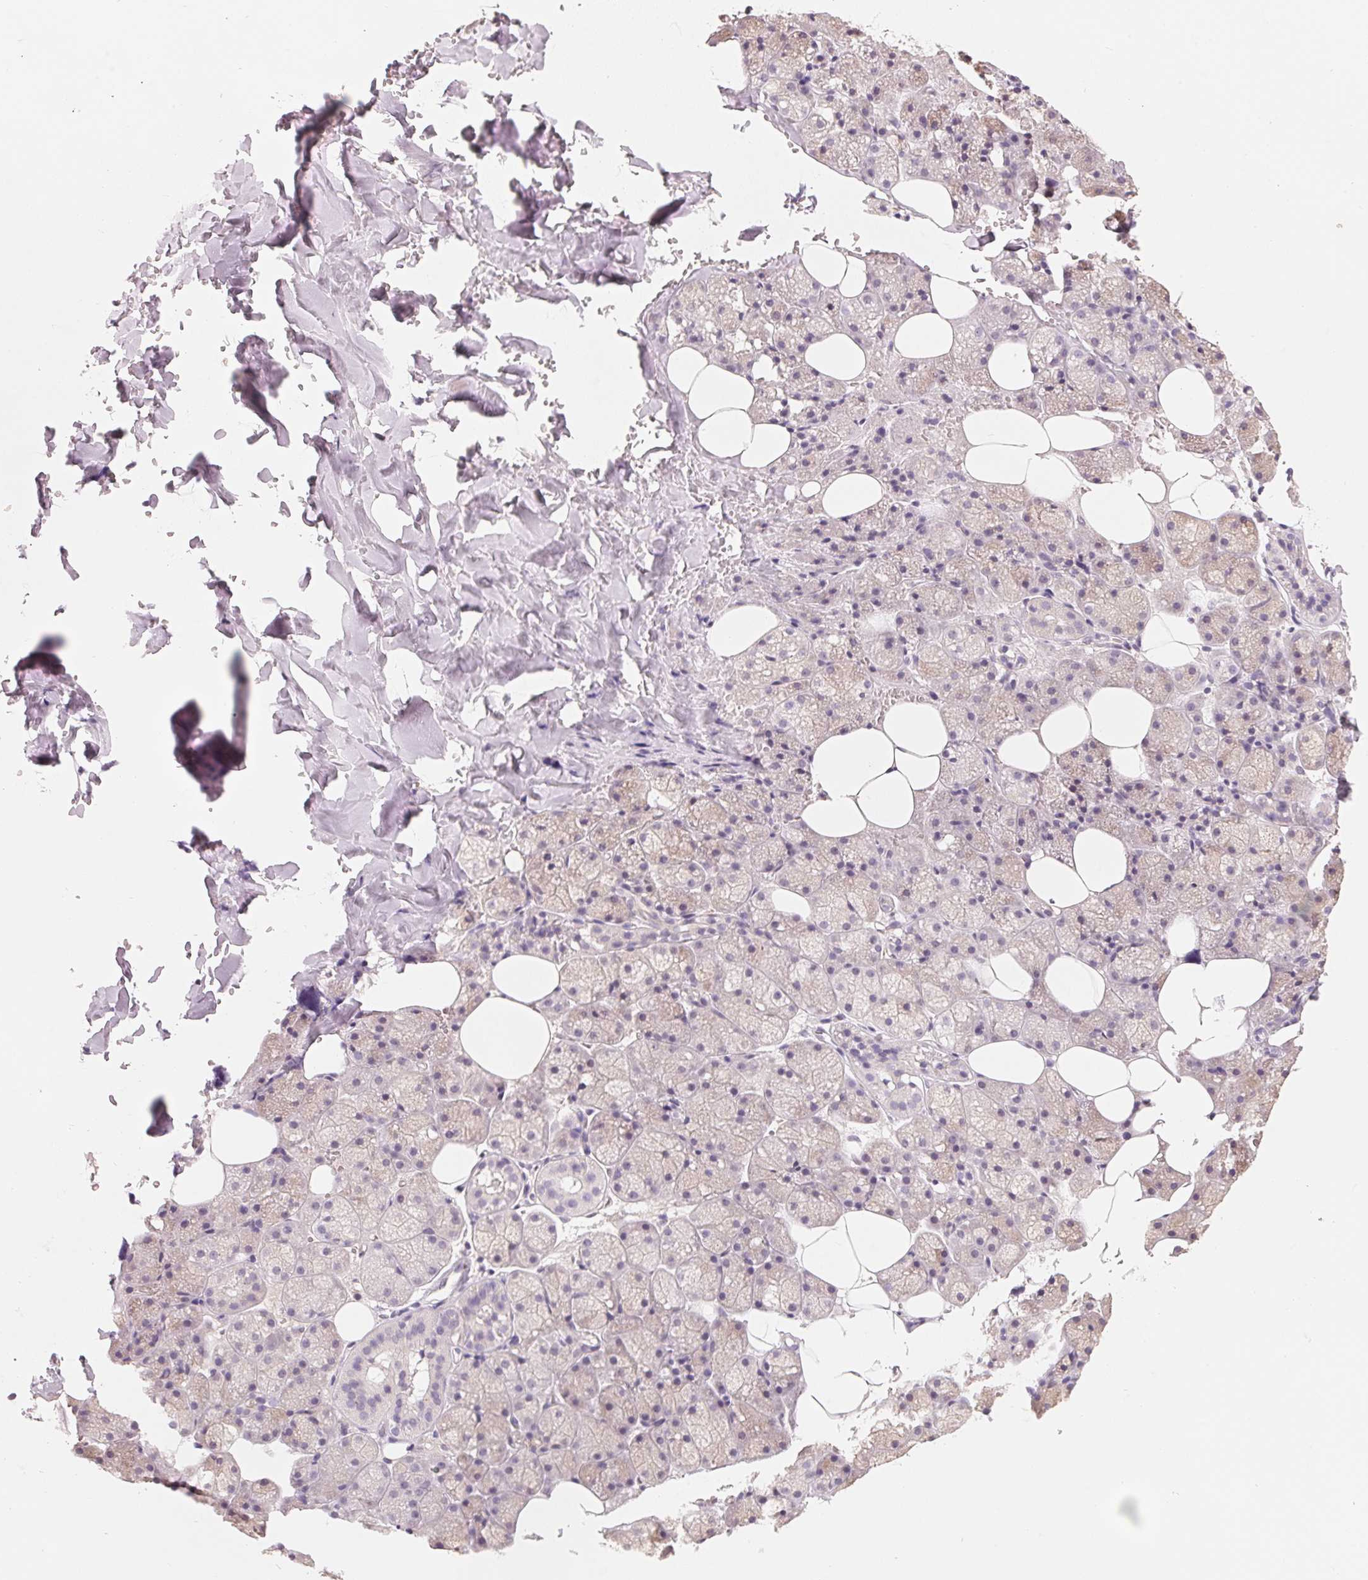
{"staining": {"intensity": "weak", "quantity": "<25%", "location": "cytoplasmic/membranous"}, "tissue": "salivary gland", "cell_type": "Glandular cells", "image_type": "normal", "snomed": [{"axis": "morphology", "description": "Normal tissue, NOS"}, {"axis": "topography", "description": "Salivary gland"}, {"axis": "topography", "description": "Peripheral nerve tissue"}], "caption": "The image reveals no staining of glandular cells in normal salivary gland.", "gene": "CFHR2", "patient": {"sex": "male", "age": 38}}